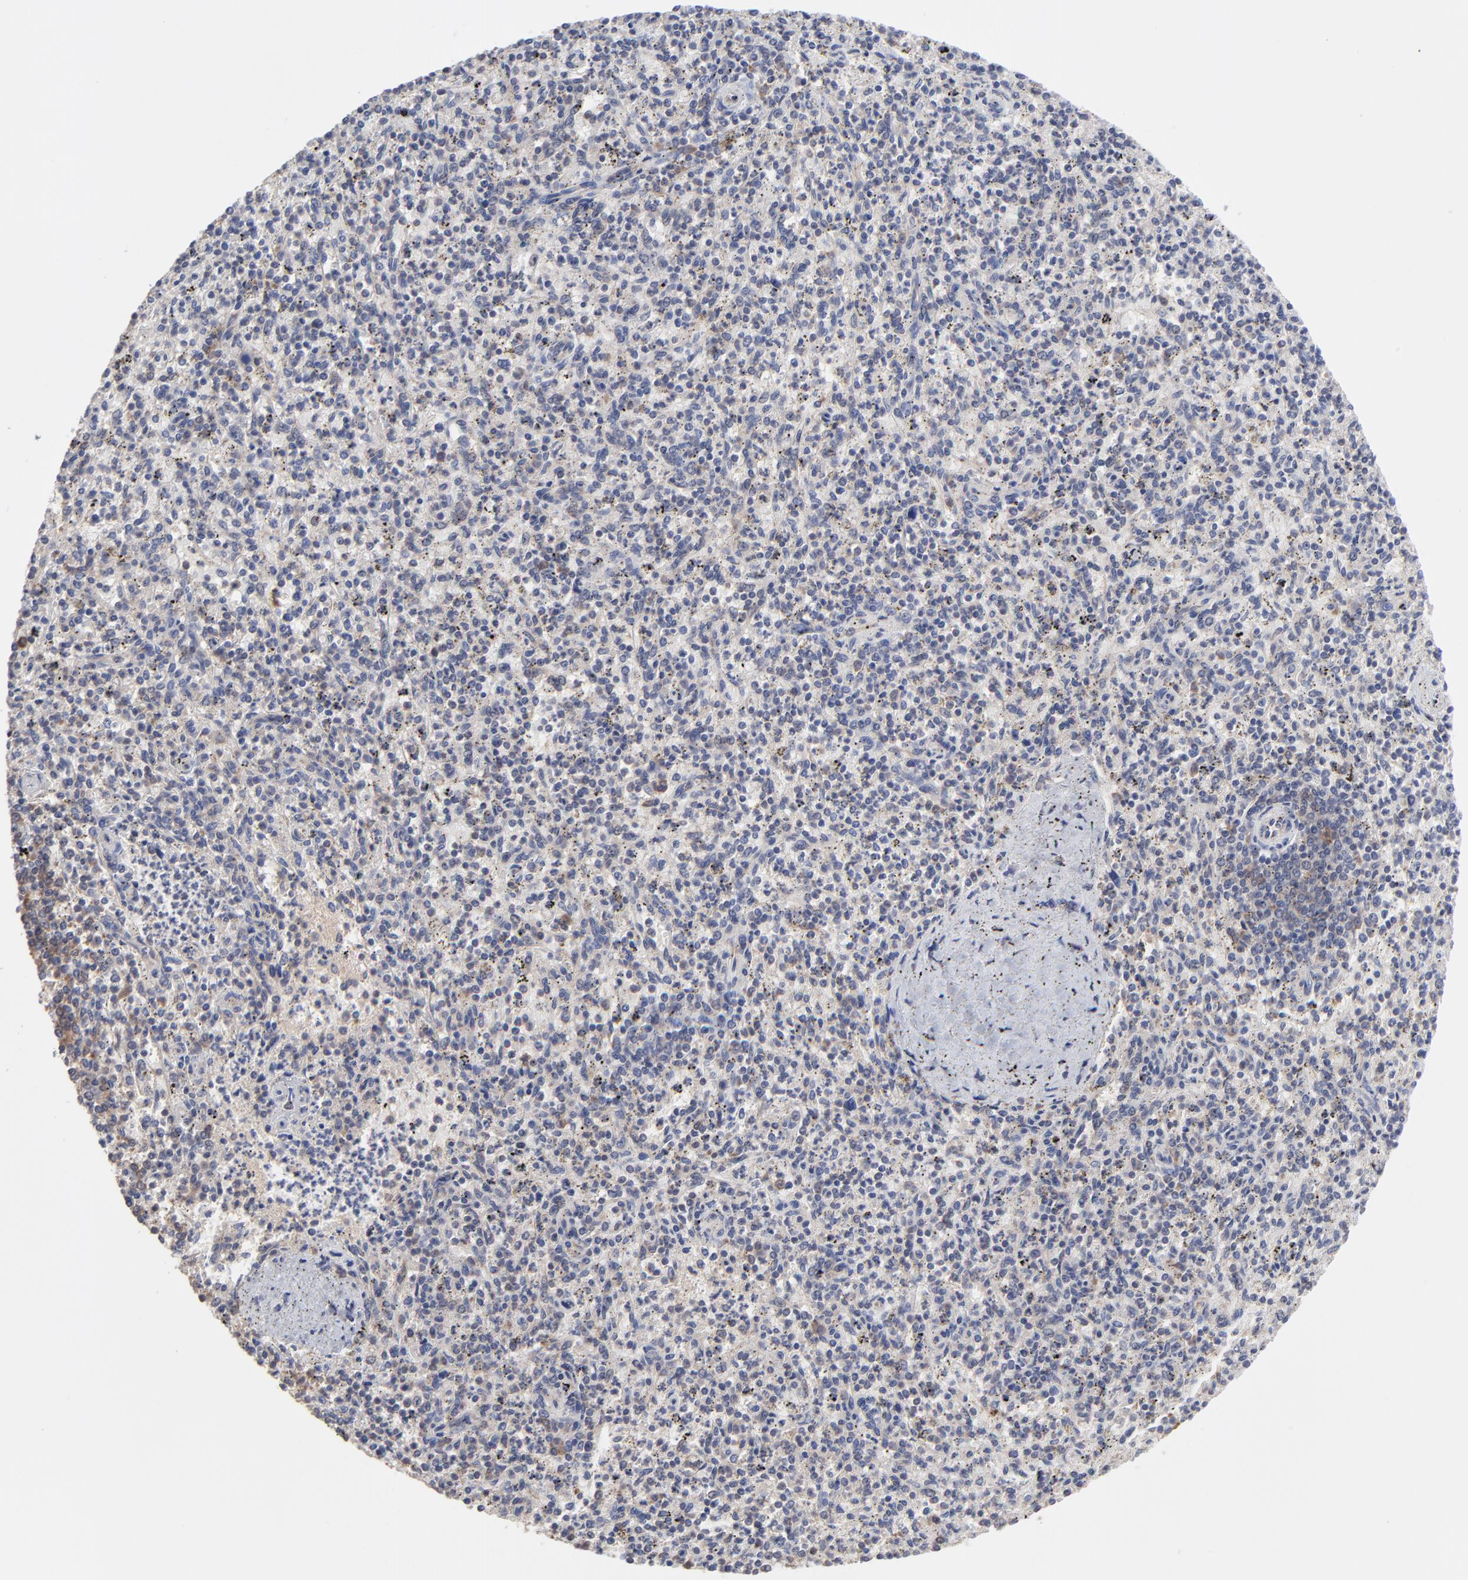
{"staining": {"intensity": "weak", "quantity": "<25%", "location": "cytoplasmic/membranous"}, "tissue": "spleen", "cell_type": "Cells in red pulp", "image_type": "normal", "snomed": [{"axis": "morphology", "description": "Normal tissue, NOS"}, {"axis": "topography", "description": "Spleen"}], "caption": "High power microscopy micrograph of an IHC photomicrograph of unremarkable spleen, revealing no significant staining in cells in red pulp.", "gene": "CCT2", "patient": {"sex": "male", "age": 72}}